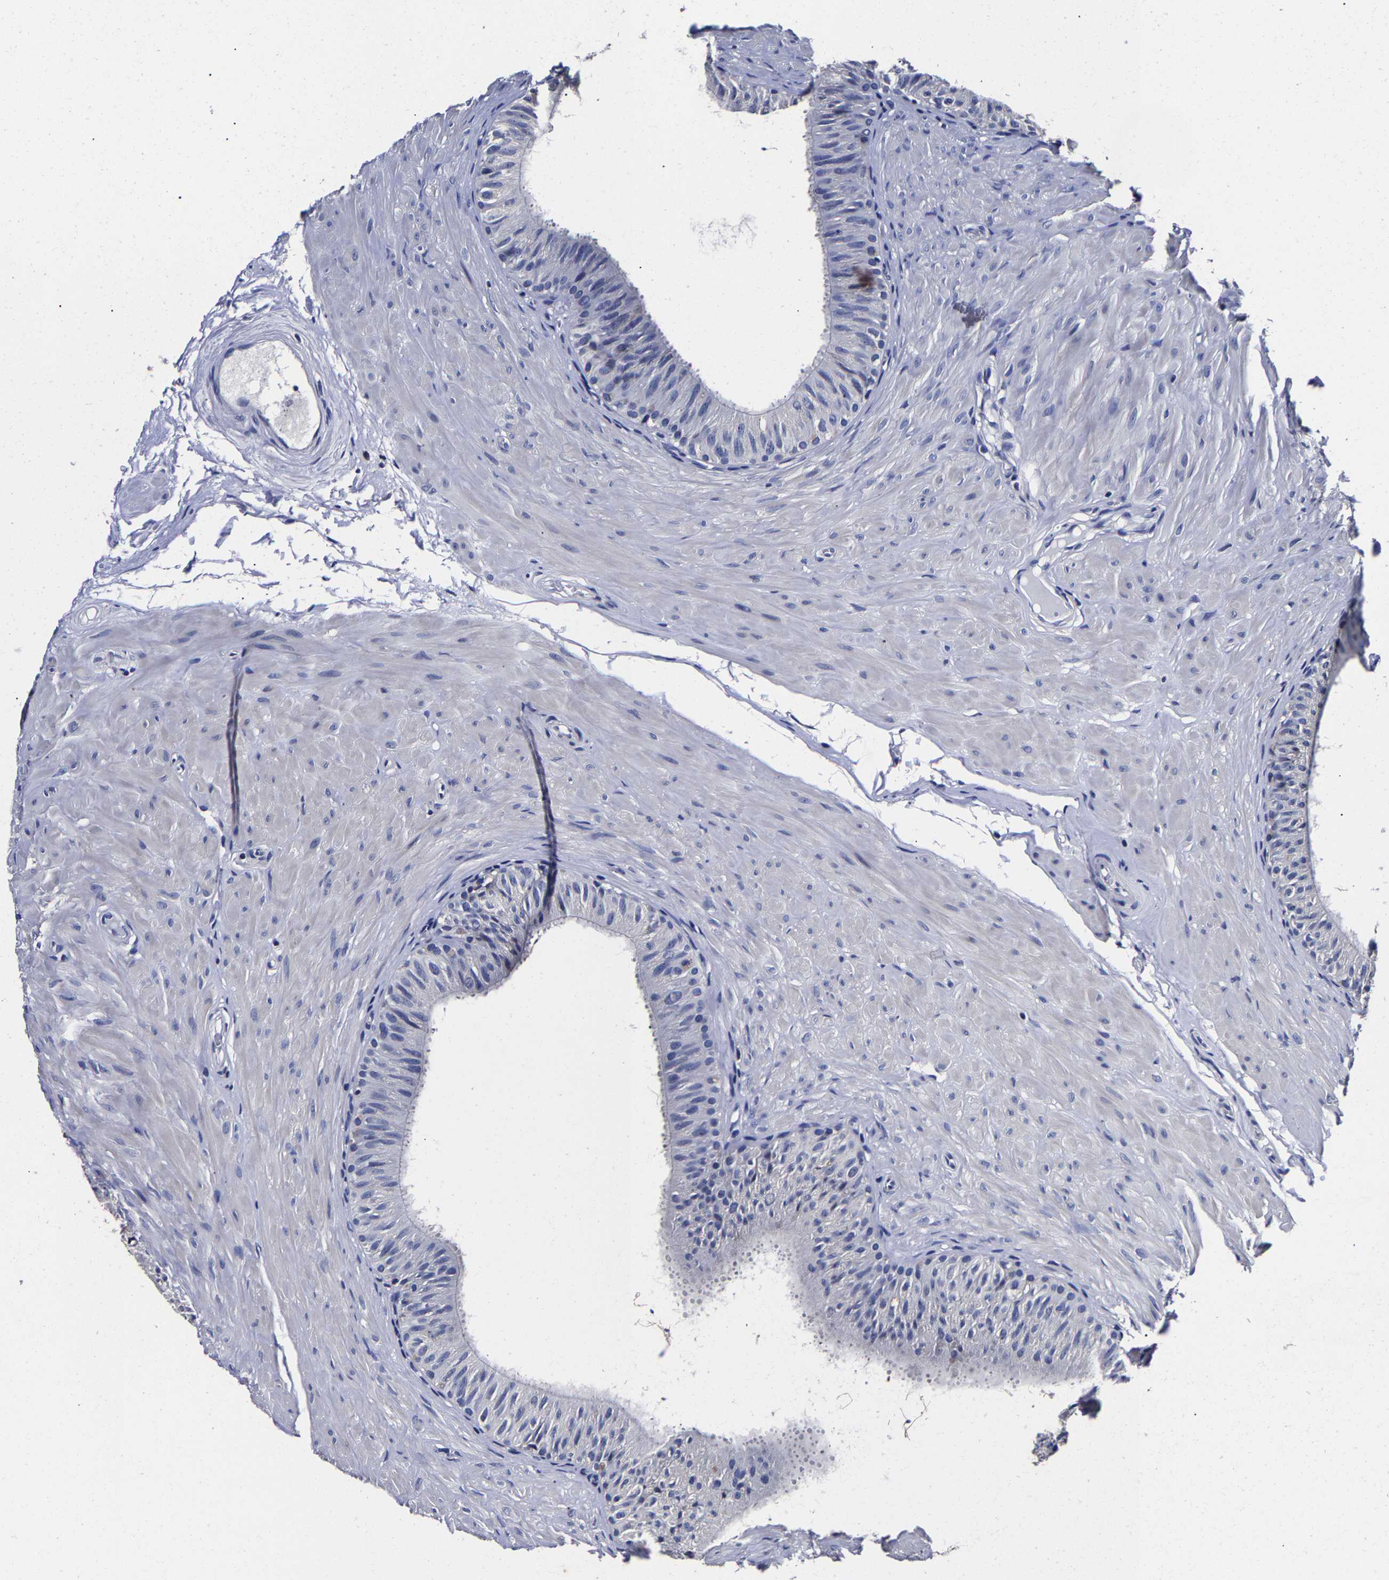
{"staining": {"intensity": "negative", "quantity": "none", "location": "none"}, "tissue": "epididymis", "cell_type": "Glandular cells", "image_type": "normal", "snomed": [{"axis": "morphology", "description": "Normal tissue, NOS"}, {"axis": "topography", "description": "Epididymis"}], "caption": "Epididymis was stained to show a protein in brown. There is no significant positivity in glandular cells. (Immunohistochemistry, brightfield microscopy, high magnification).", "gene": "AKAP4", "patient": {"sex": "male", "age": 34}}